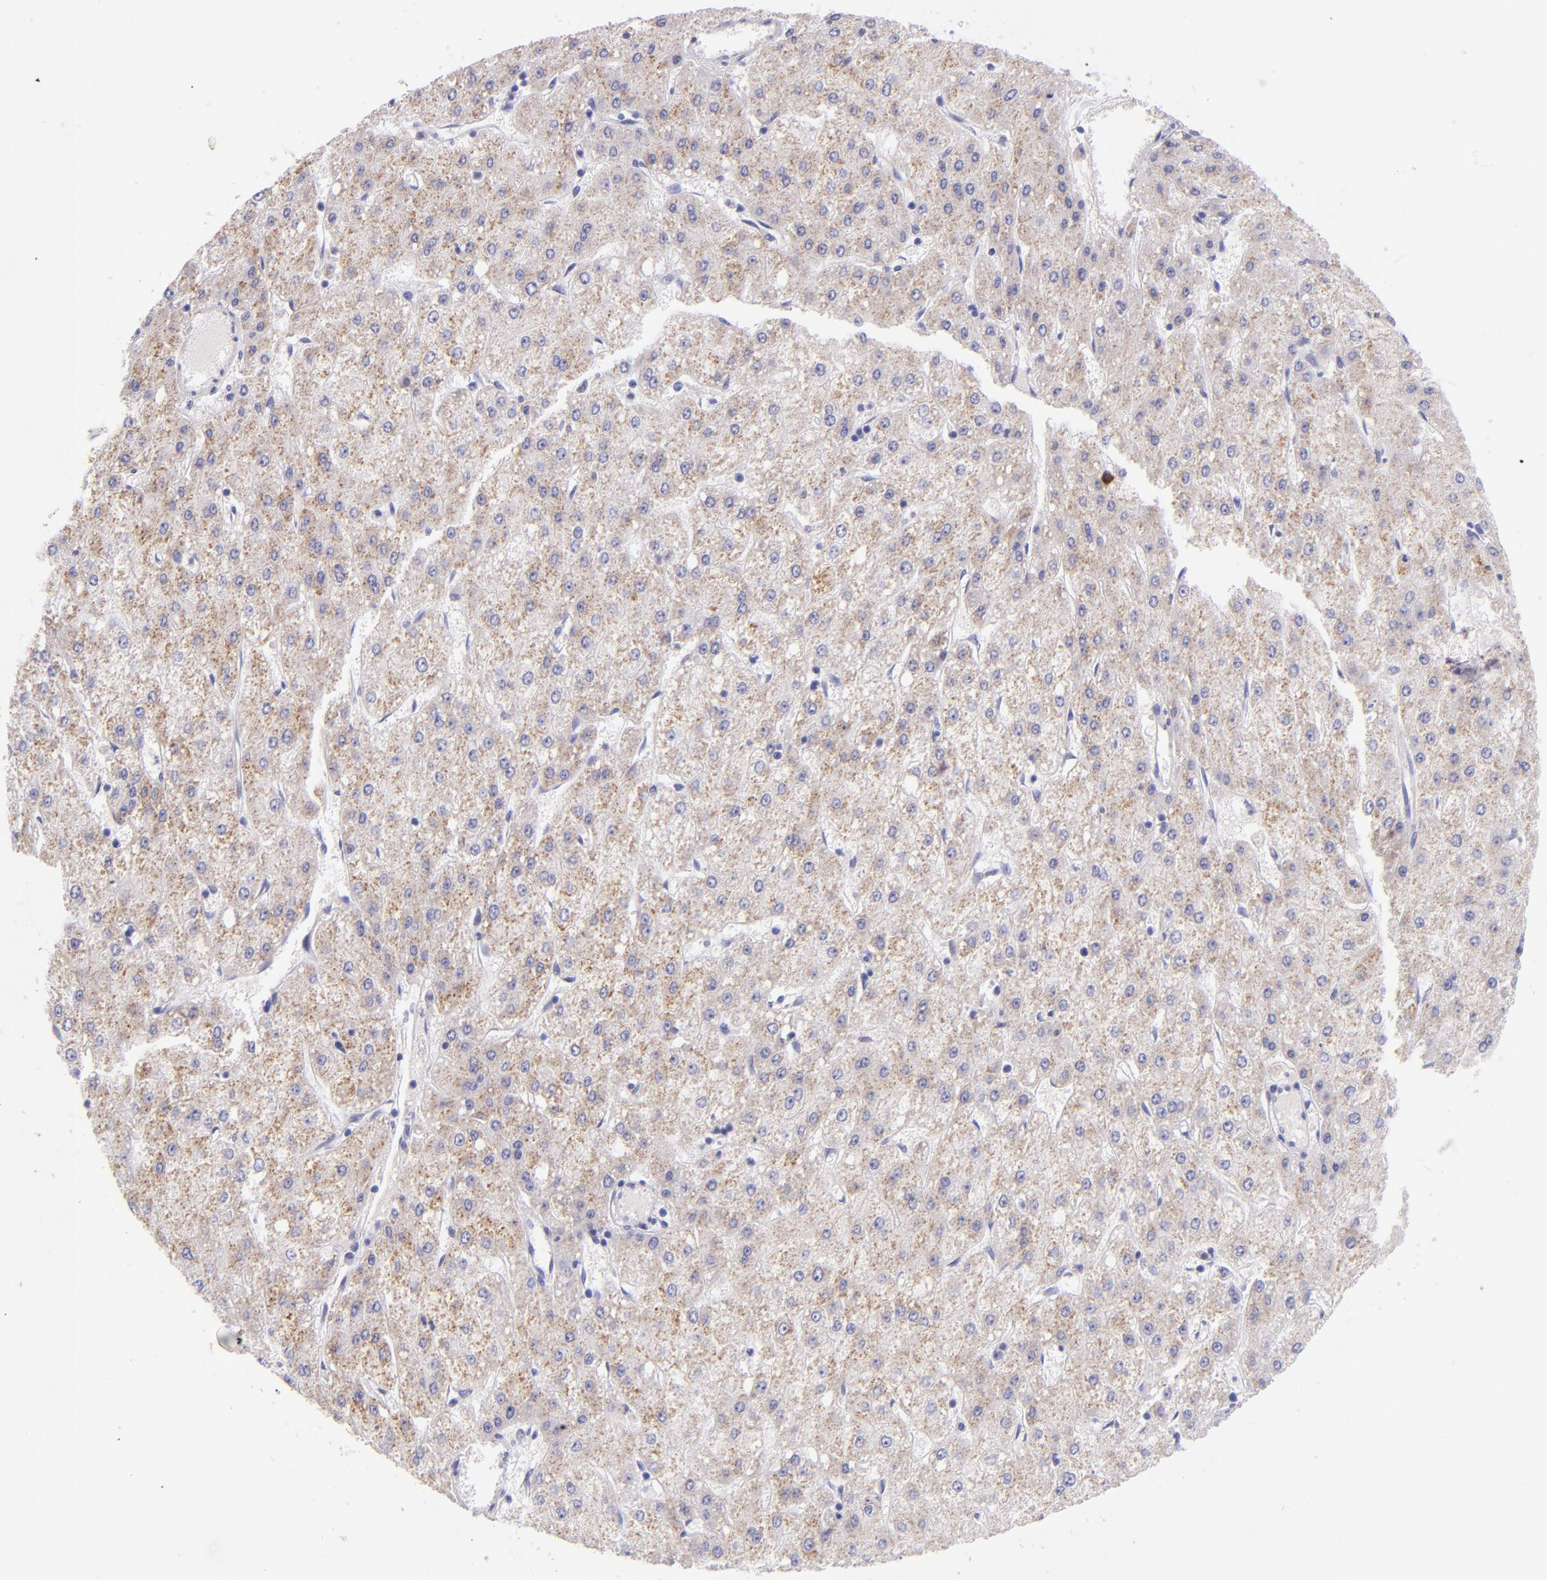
{"staining": {"intensity": "weak", "quantity": ">75%", "location": "cytoplasmic/membranous"}, "tissue": "liver cancer", "cell_type": "Tumor cells", "image_type": "cancer", "snomed": [{"axis": "morphology", "description": "Carcinoma, Hepatocellular, NOS"}, {"axis": "topography", "description": "Liver"}], "caption": "This histopathology image demonstrates immunohistochemistry staining of liver cancer (hepatocellular carcinoma), with low weak cytoplasmic/membranous staining in about >75% of tumor cells.", "gene": "IRF4", "patient": {"sex": "female", "age": 52}}